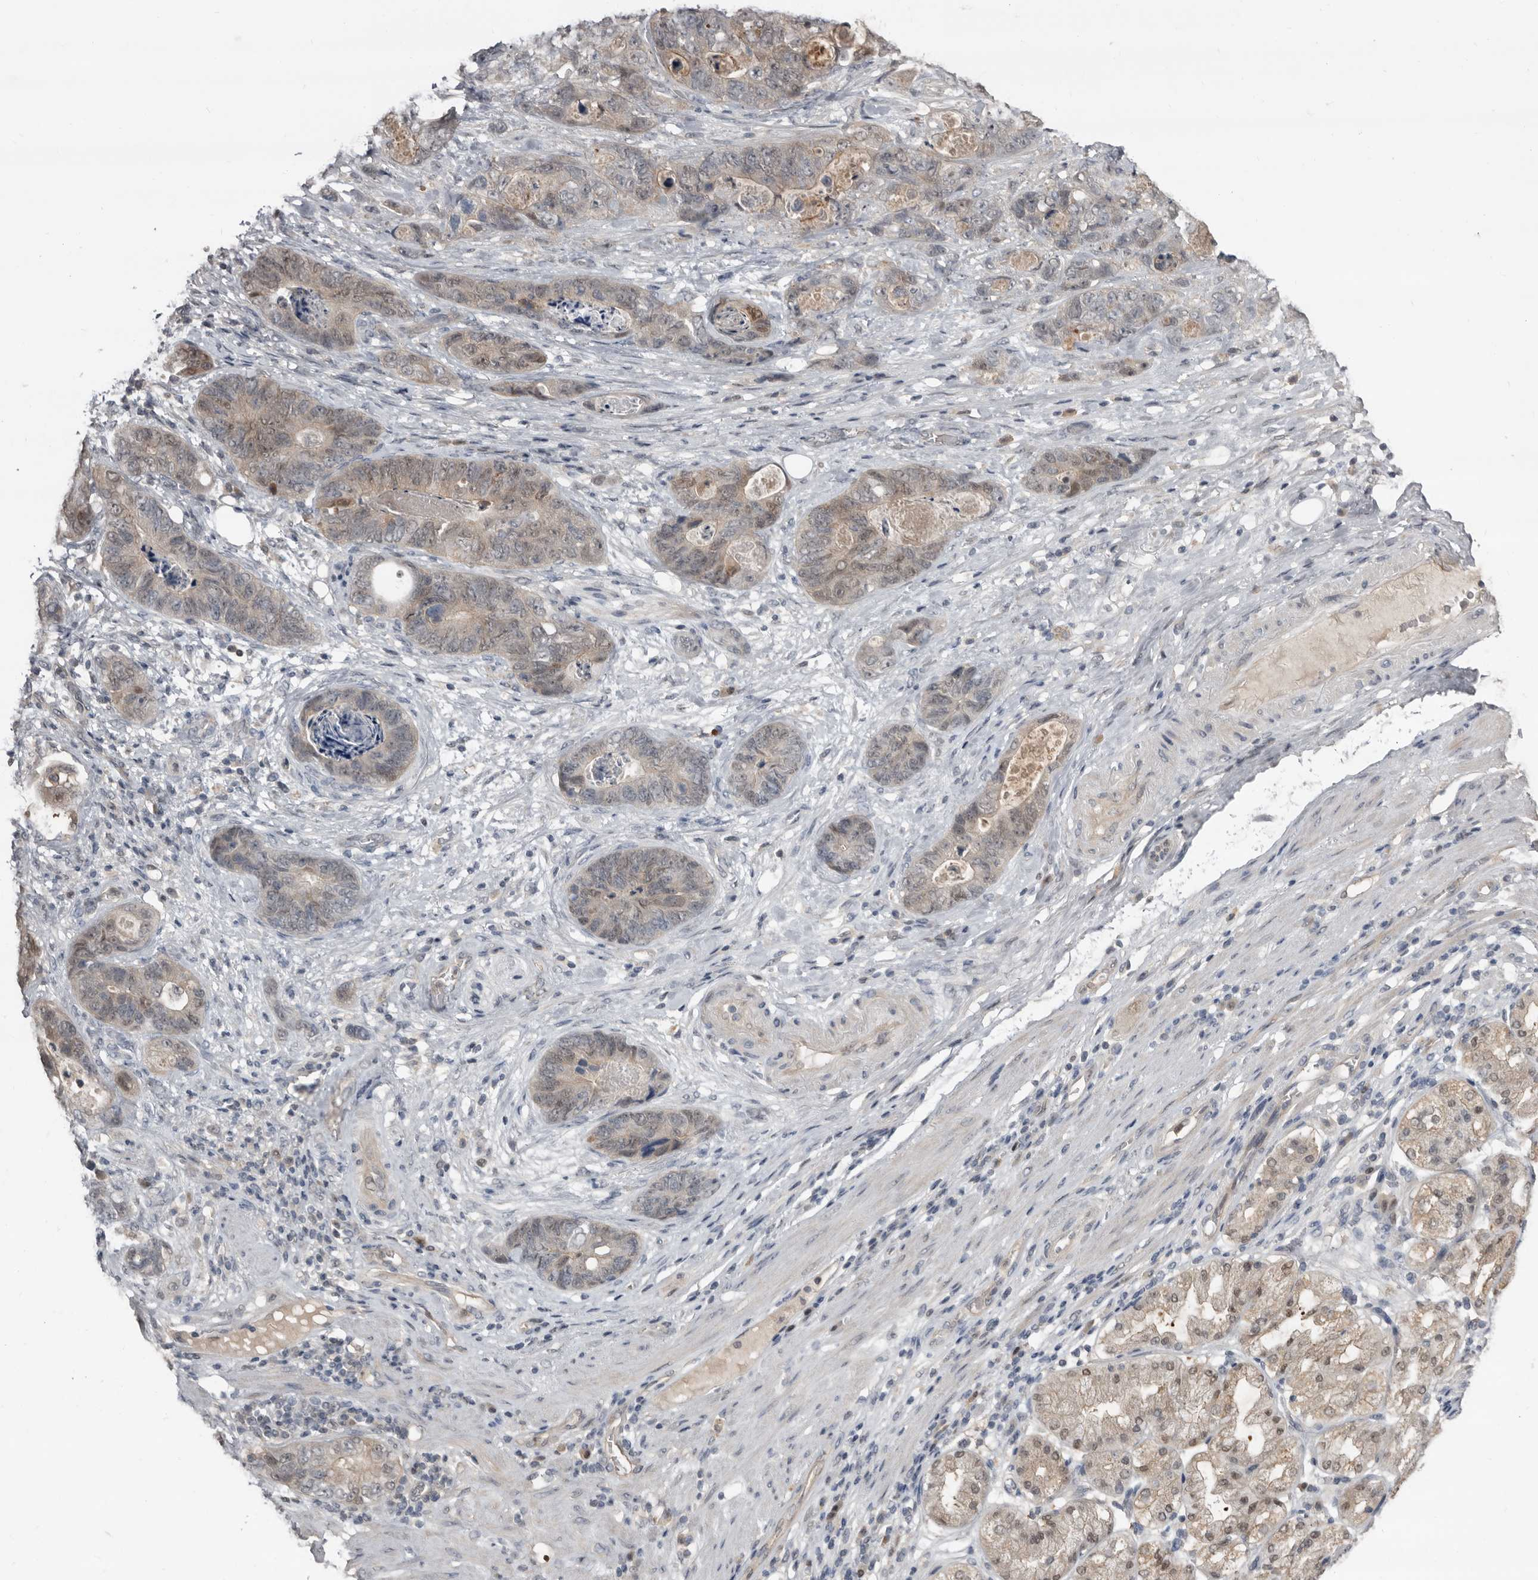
{"staining": {"intensity": "weak", "quantity": "25%-75%", "location": "cytoplasmic/membranous"}, "tissue": "stomach cancer", "cell_type": "Tumor cells", "image_type": "cancer", "snomed": [{"axis": "morphology", "description": "Normal tissue, NOS"}, {"axis": "morphology", "description": "Adenocarcinoma, NOS"}, {"axis": "topography", "description": "Stomach"}], "caption": "Immunohistochemical staining of adenocarcinoma (stomach) shows low levels of weak cytoplasmic/membranous expression in approximately 25%-75% of tumor cells. (DAB (3,3'-diaminobenzidine) IHC, brown staining for protein, blue staining for nuclei).", "gene": "RBKS", "patient": {"sex": "female", "age": 89}}